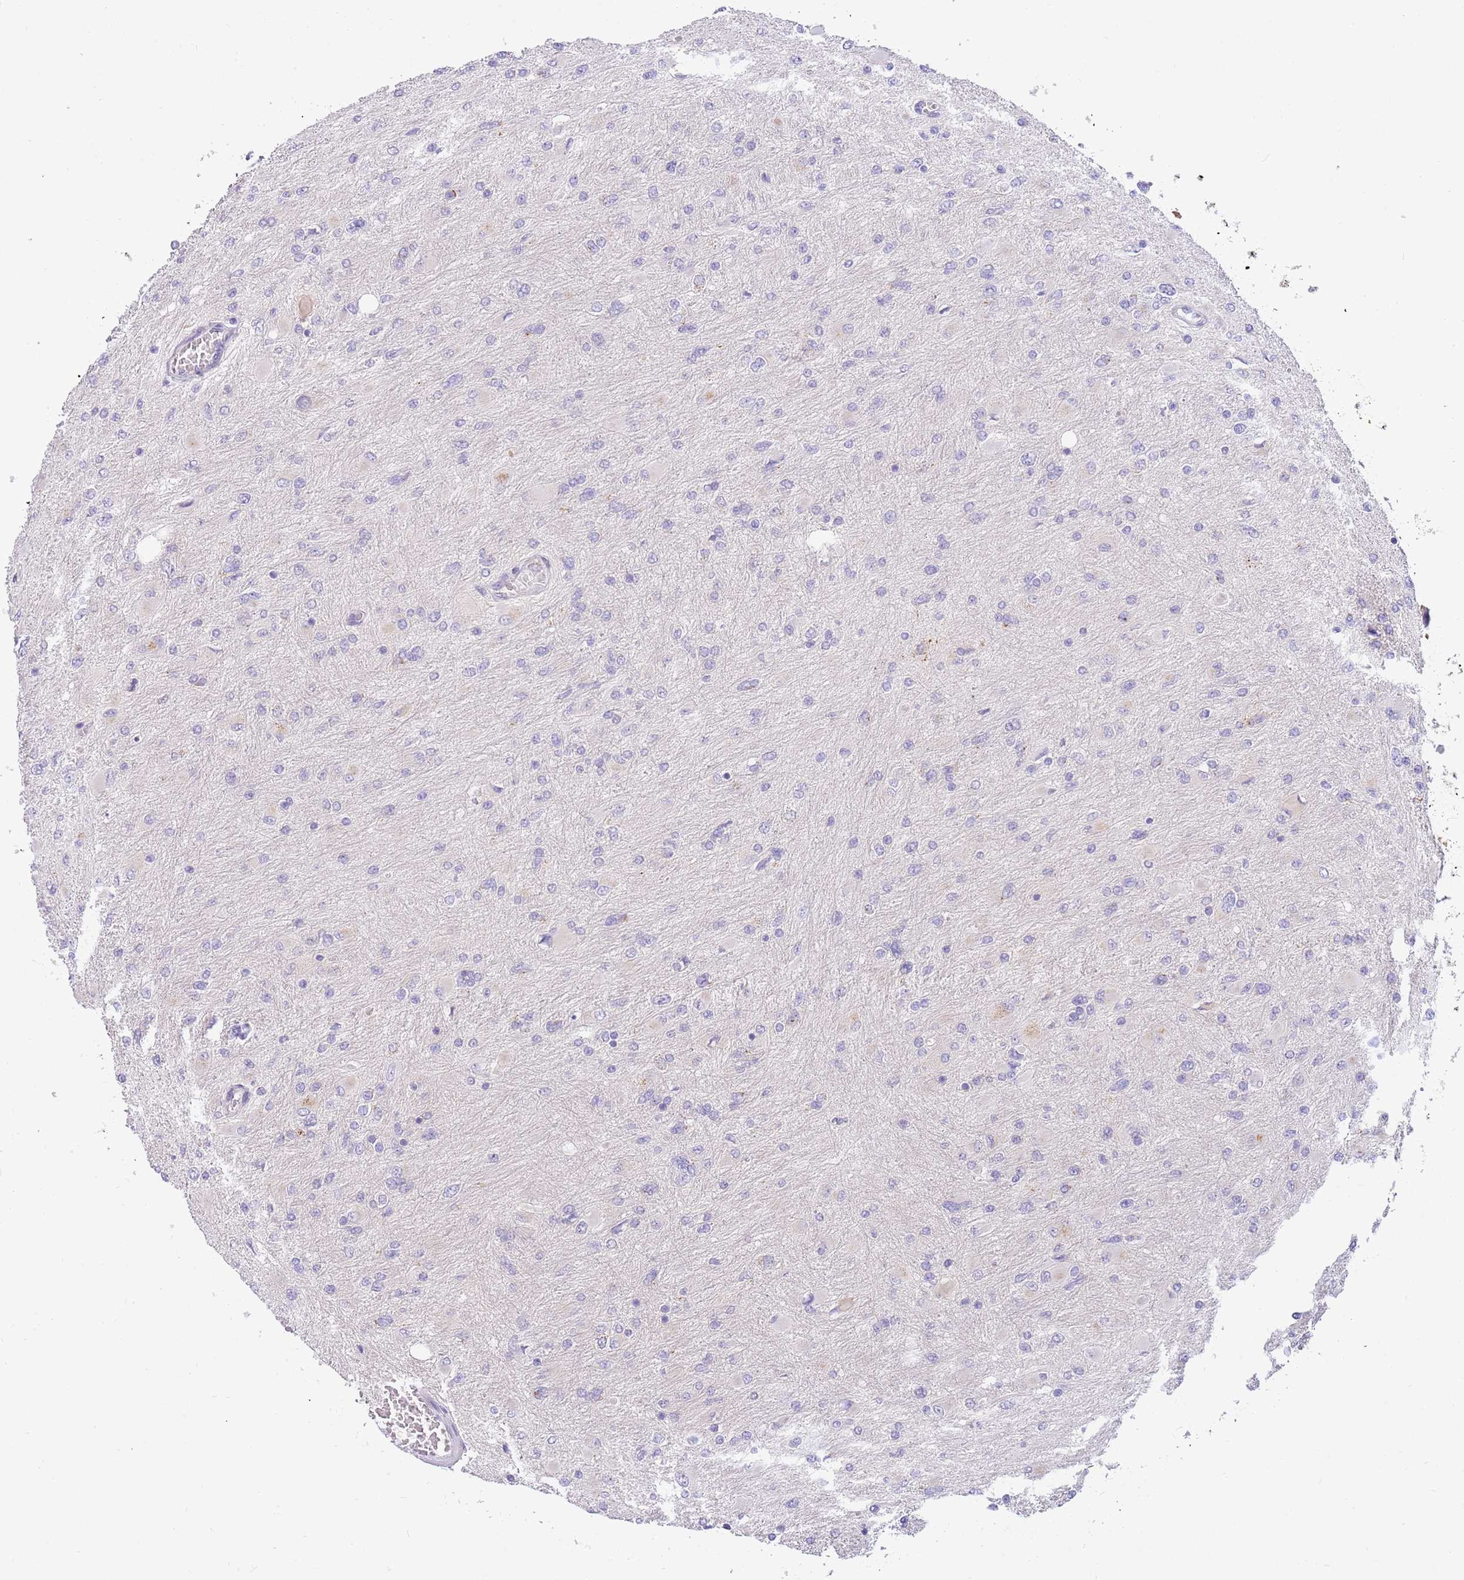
{"staining": {"intensity": "negative", "quantity": "none", "location": "none"}, "tissue": "glioma", "cell_type": "Tumor cells", "image_type": "cancer", "snomed": [{"axis": "morphology", "description": "Glioma, malignant, High grade"}, {"axis": "topography", "description": "Cerebral cortex"}], "caption": "Histopathology image shows no significant protein expression in tumor cells of malignant glioma (high-grade).", "gene": "DNAJA3", "patient": {"sex": "female", "age": 36}}